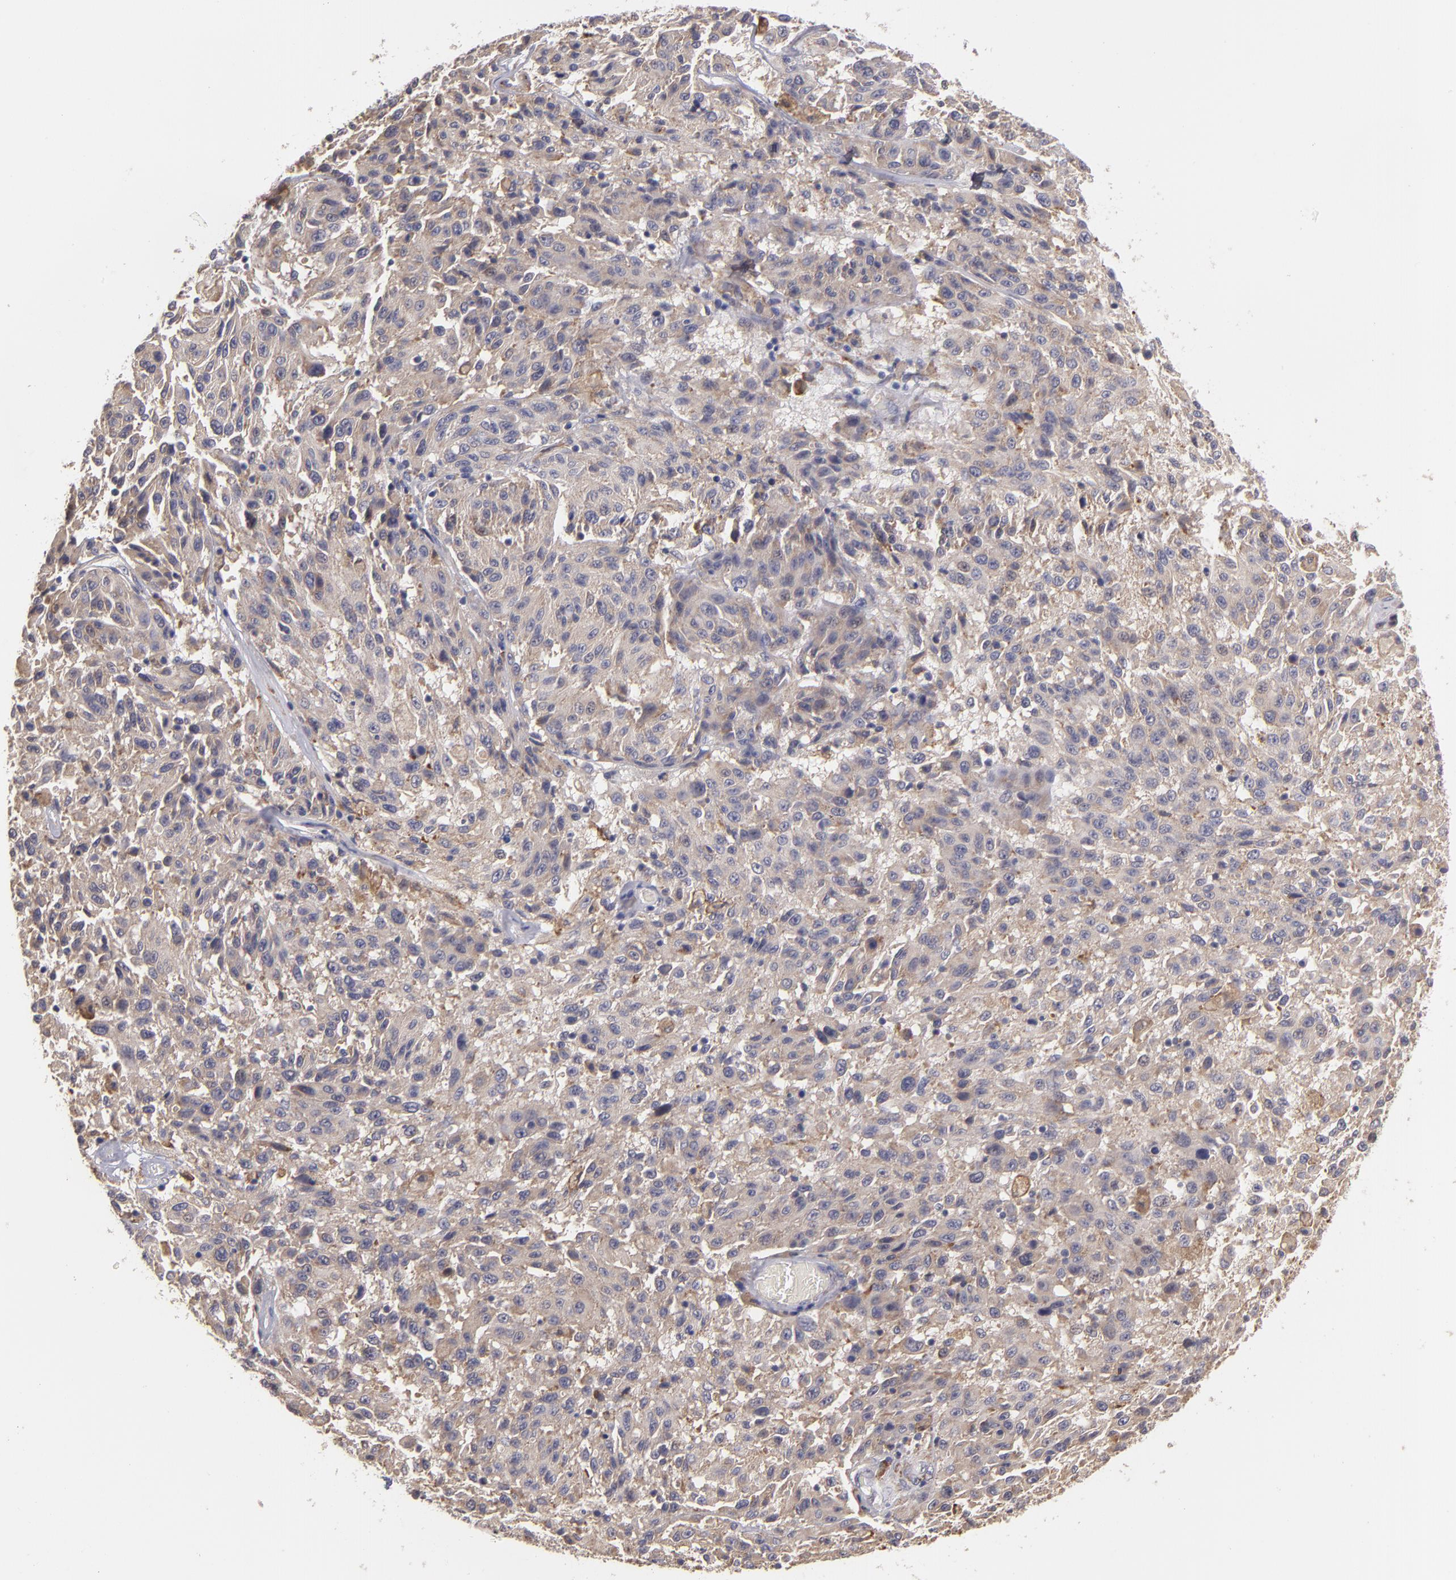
{"staining": {"intensity": "moderate", "quantity": ">75%", "location": "cytoplasmic/membranous"}, "tissue": "melanoma", "cell_type": "Tumor cells", "image_type": "cancer", "snomed": [{"axis": "morphology", "description": "Malignant melanoma, NOS"}, {"axis": "topography", "description": "Skin"}], "caption": "The histopathology image shows staining of malignant melanoma, revealing moderate cytoplasmic/membranous protein staining (brown color) within tumor cells.", "gene": "MTHFD1", "patient": {"sex": "female", "age": 77}}